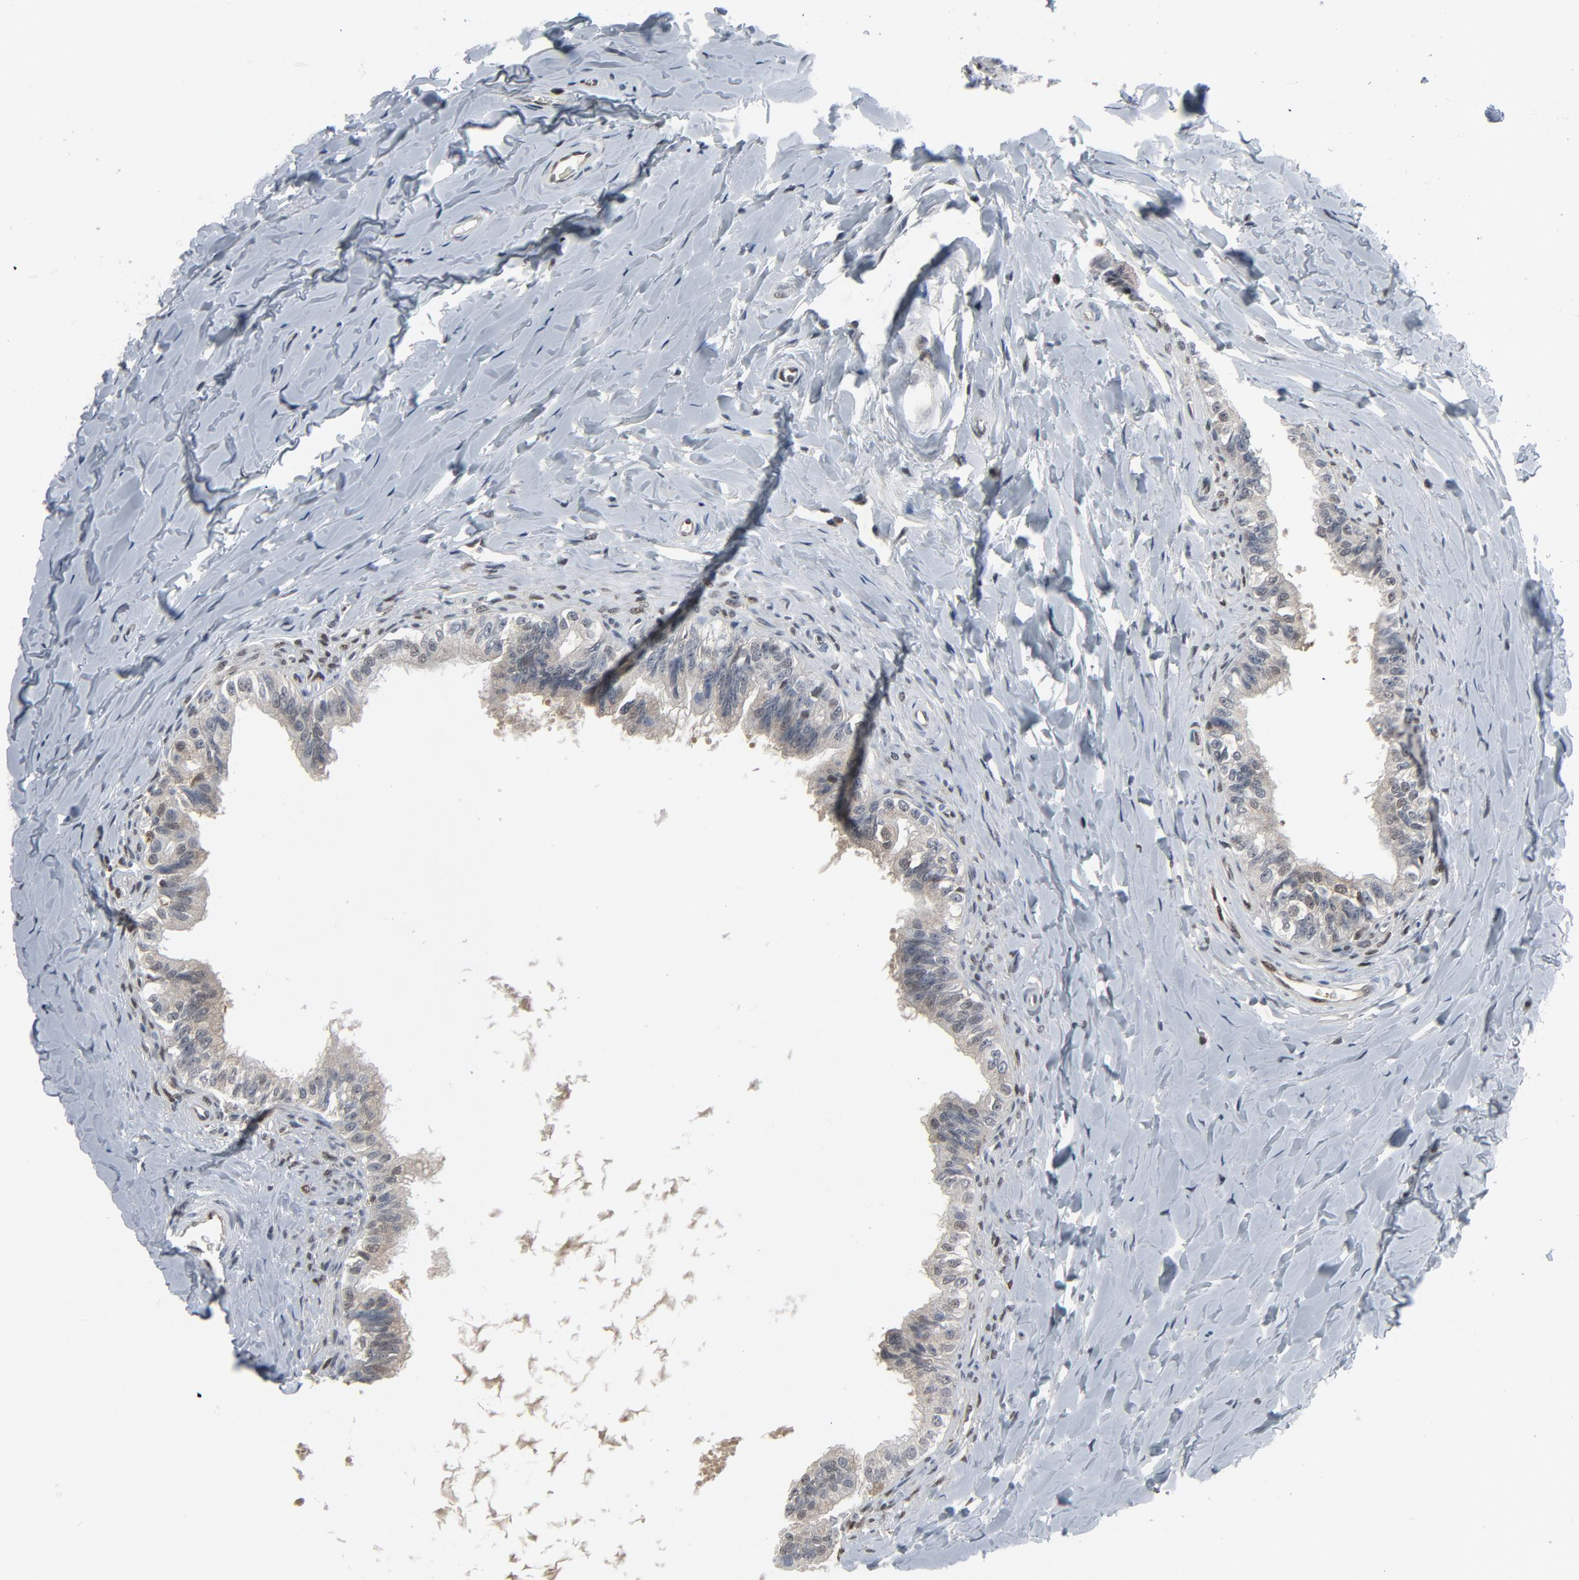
{"staining": {"intensity": "weak", "quantity": "<25%", "location": "cytoplasmic/membranous"}, "tissue": "epididymis", "cell_type": "Glandular cells", "image_type": "normal", "snomed": [{"axis": "morphology", "description": "Normal tissue, NOS"}, {"axis": "topography", "description": "Soft tissue"}, {"axis": "topography", "description": "Epididymis"}], "caption": "Immunohistochemical staining of normal epididymis demonstrates no significant expression in glandular cells.", "gene": "STAT5A", "patient": {"sex": "male", "age": 26}}